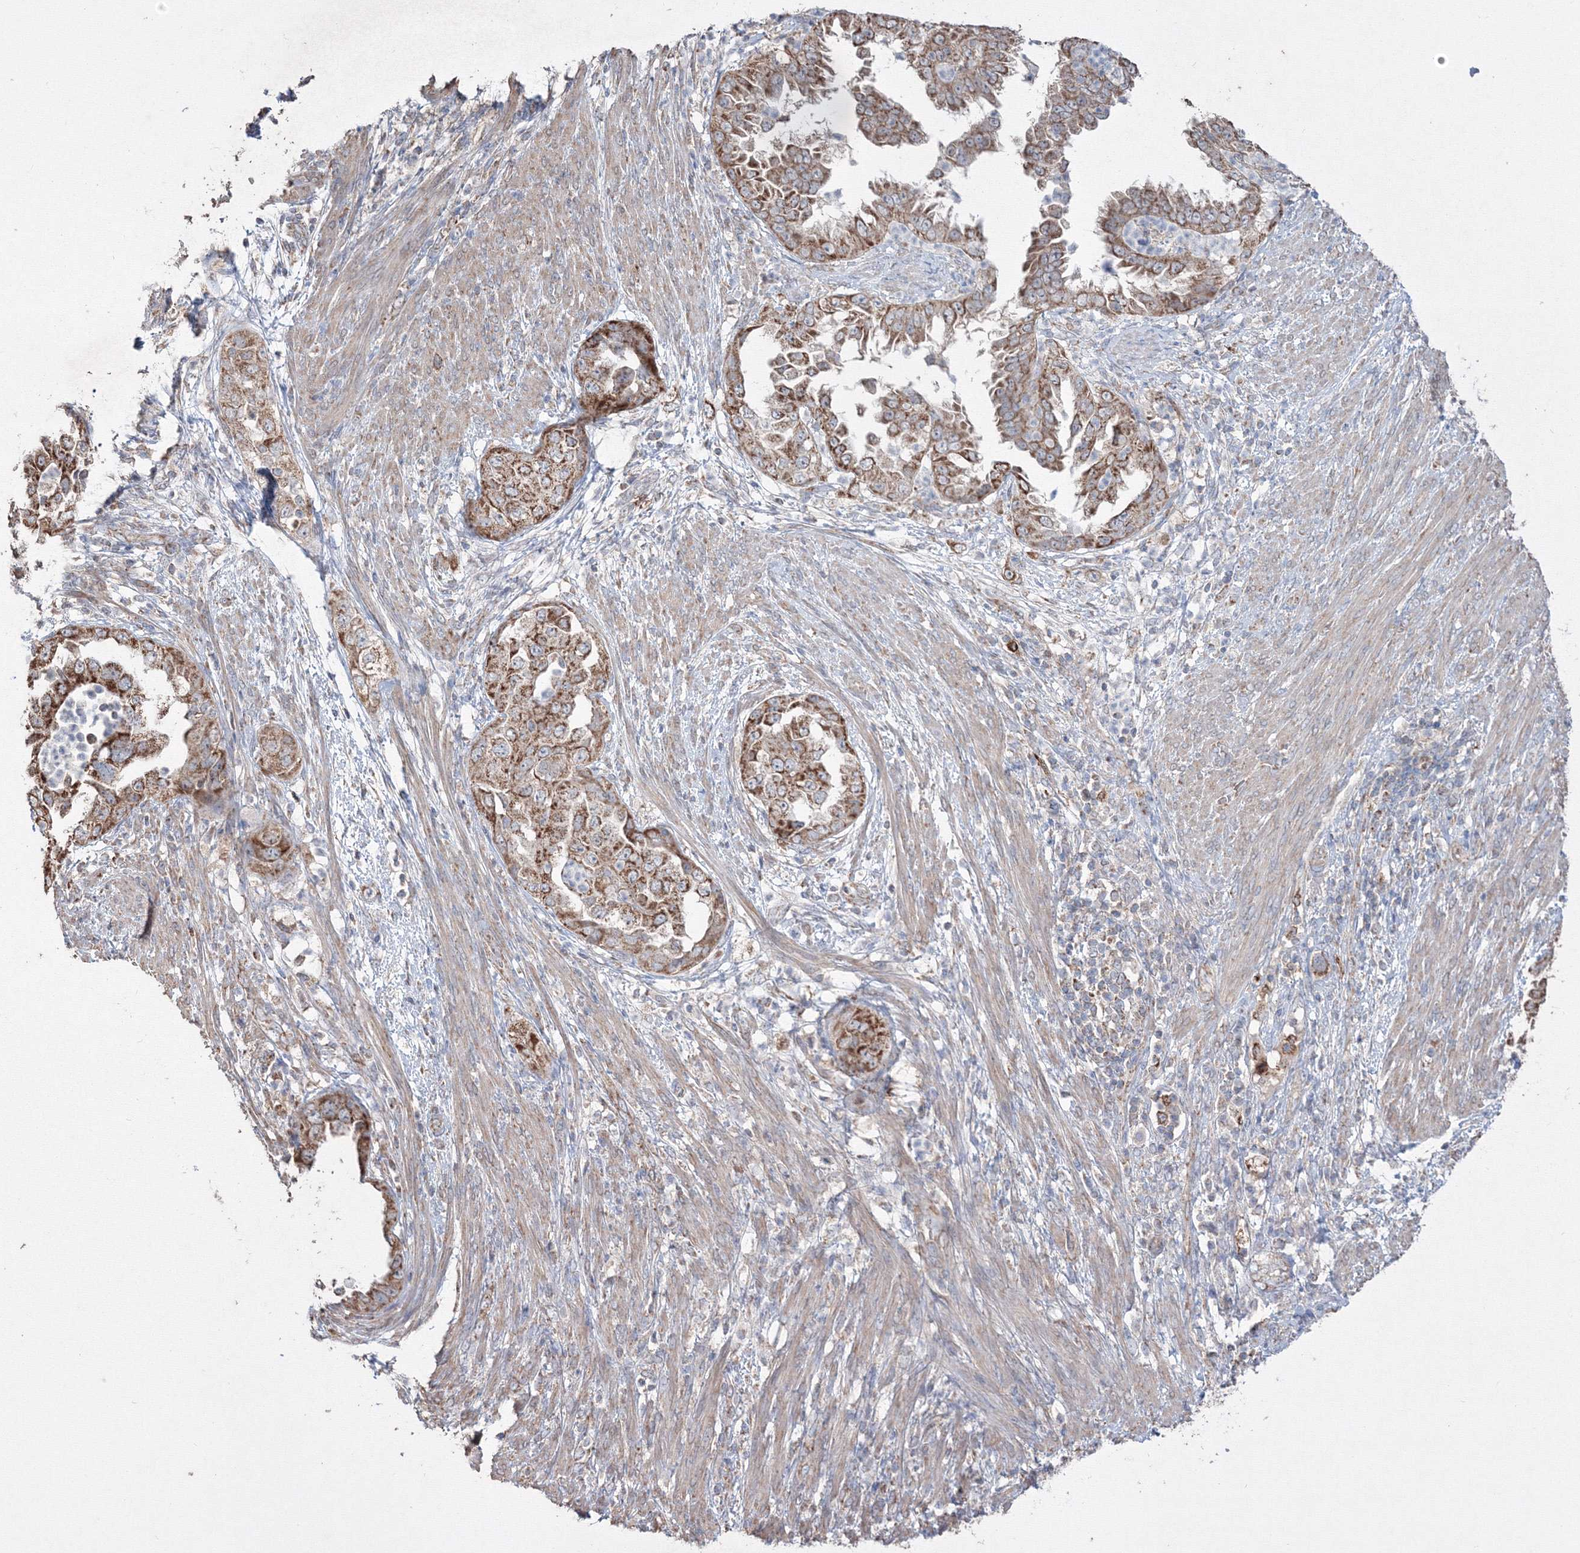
{"staining": {"intensity": "moderate", "quantity": ">75%", "location": "cytoplasmic/membranous"}, "tissue": "endometrial cancer", "cell_type": "Tumor cells", "image_type": "cancer", "snomed": [{"axis": "morphology", "description": "Adenocarcinoma, NOS"}, {"axis": "topography", "description": "Endometrium"}], "caption": "Adenocarcinoma (endometrial) stained with DAB IHC displays medium levels of moderate cytoplasmic/membranous expression in about >75% of tumor cells. The protein is stained brown, and the nuclei are stained in blue (DAB IHC with brightfield microscopy, high magnification).", "gene": "GRSF1", "patient": {"sex": "female", "age": 85}}